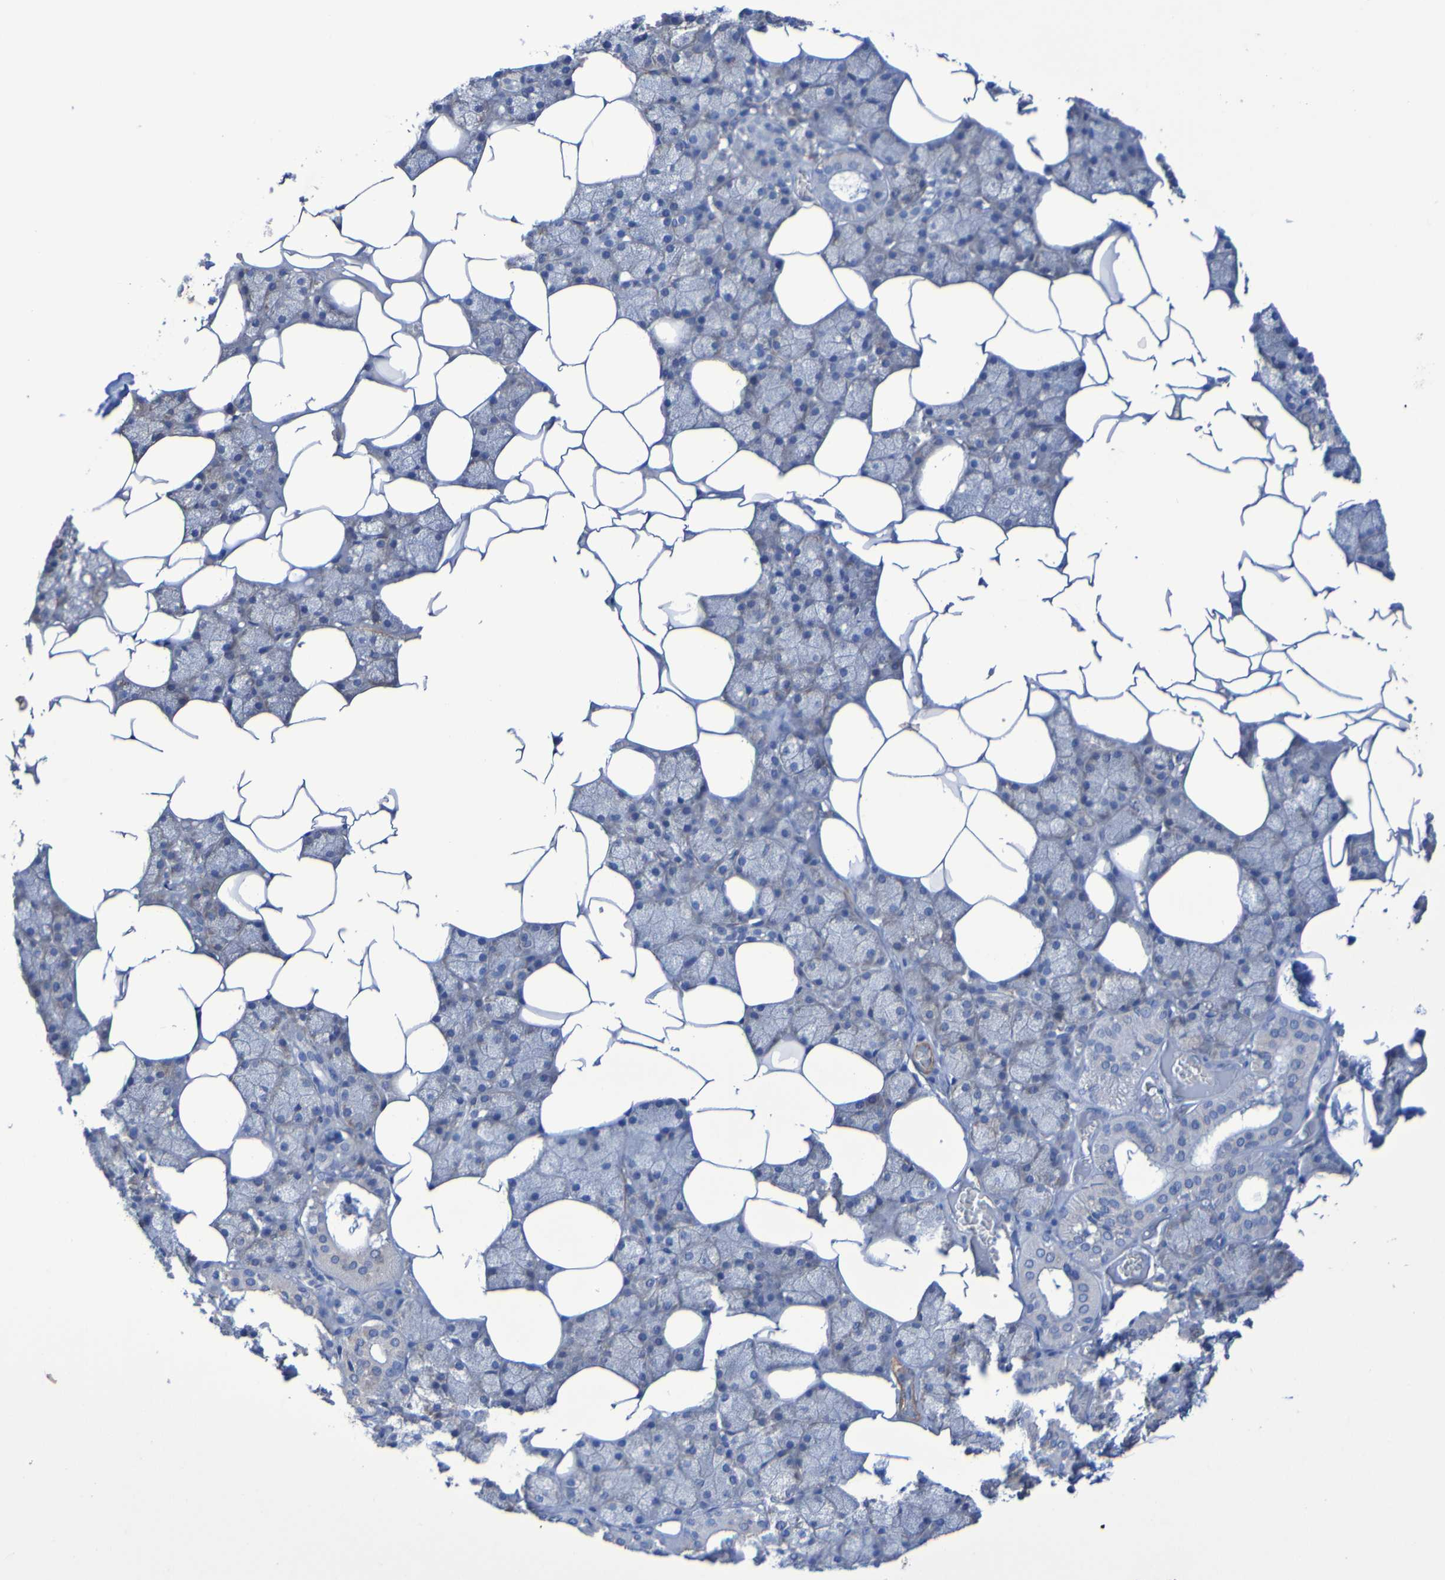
{"staining": {"intensity": "moderate", "quantity": "25%-75%", "location": "cytoplasmic/membranous"}, "tissue": "salivary gland", "cell_type": "Glandular cells", "image_type": "normal", "snomed": [{"axis": "morphology", "description": "Normal tissue, NOS"}, {"axis": "topography", "description": "Salivary gland"}], "caption": "Immunohistochemical staining of benign salivary gland exhibits moderate cytoplasmic/membranous protein staining in approximately 25%-75% of glandular cells.", "gene": "SRPRB", "patient": {"sex": "male", "age": 62}}